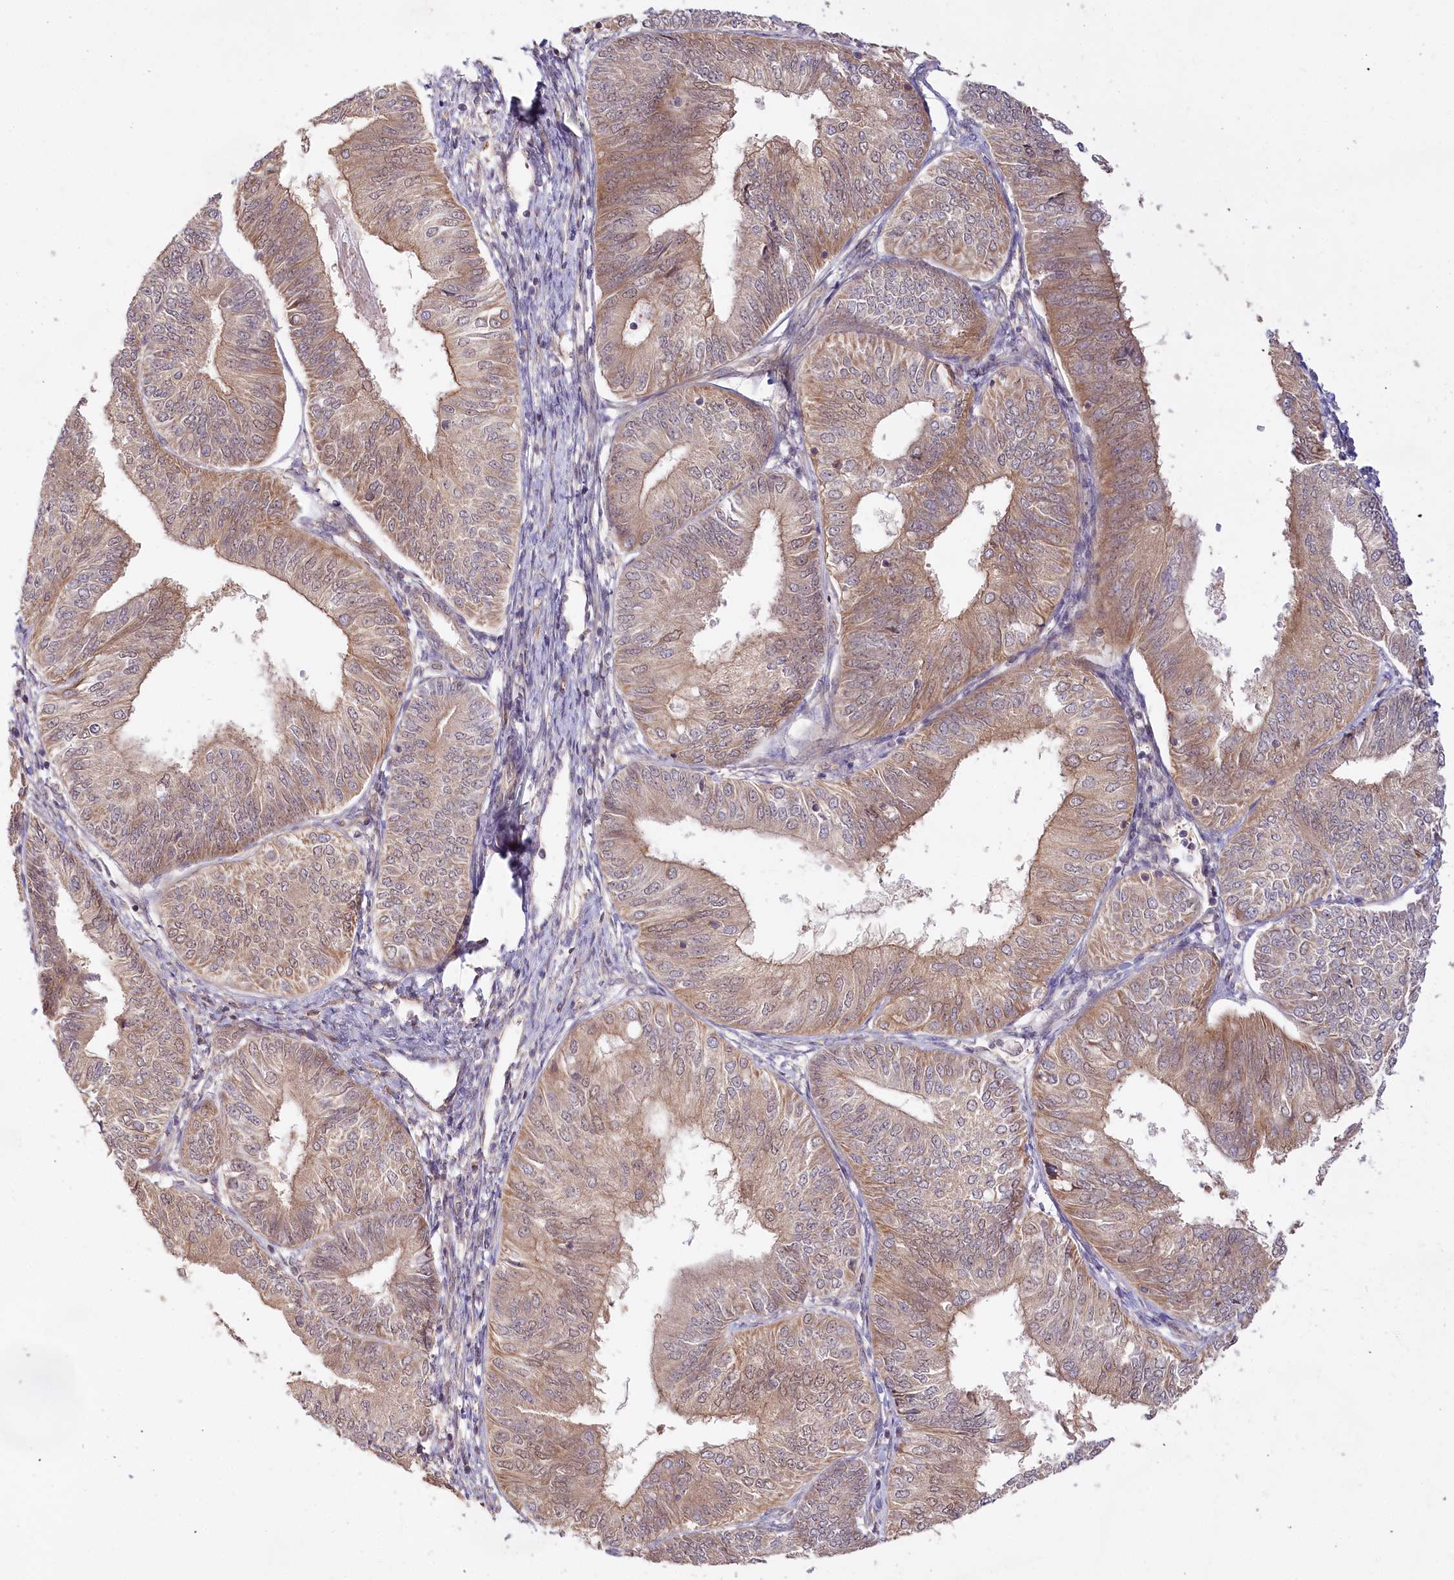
{"staining": {"intensity": "moderate", "quantity": ">75%", "location": "cytoplasmic/membranous"}, "tissue": "endometrial cancer", "cell_type": "Tumor cells", "image_type": "cancer", "snomed": [{"axis": "morphology", "description": "Adenocarcinoma, NOS"}, {"axis": "topography", "description": "Endometrium"}], "caption": "Adenocarcinoma (endometrial) stained with DAB (3,3'-diaminobenzidine) immunohistochemistry reveals medium levels of moderate cytoplasmic/membranous expression in approximately >75% of tumor cells. The staining was performed using DAB (3,3'-diaminobenzidine), with brown indicating positive protein expression. Nuclei are stained blue with hematoxylin.", "gene": "CEP70", "patient": {"sex": "female", "age": 58}}